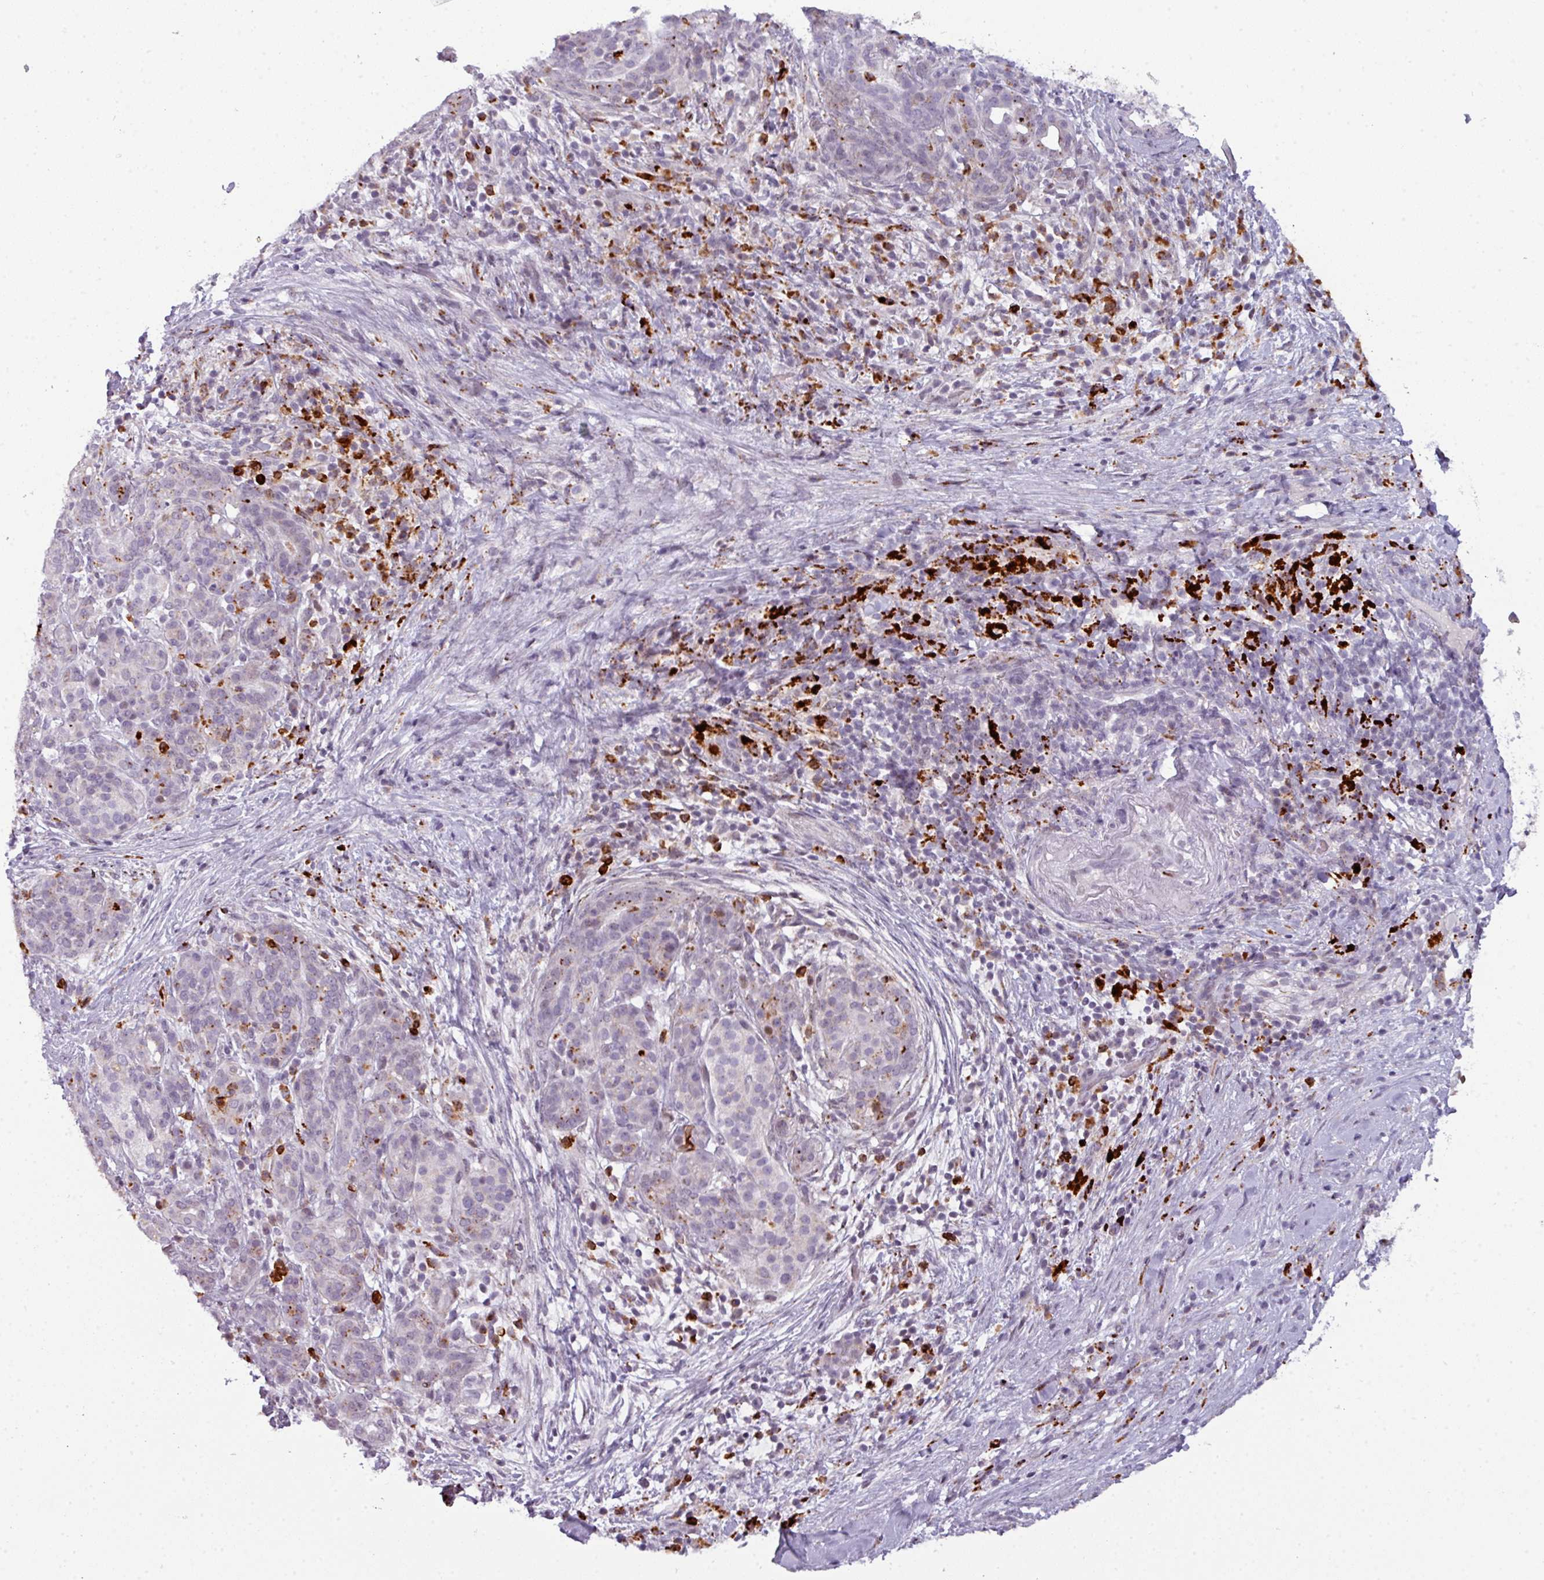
{"staining": {"intensity": "negative", "quantity": "none", "location": "none"}, "tissue": "pancreatic cancer", "cell_type": "Tumor cells", "image_type": "cancer", "snomed": [{"axis": "morphology", "description": "Adenocarcinoma, NOS"}, {"axis": "topography", "description": "Pancreas"}], "caption": "Image shows no significant protein staining in tumor cells of pancreatic adenocarcinoma.", "gene": "TMEFF1", "patient": {"sex": "male", "age": 44}}